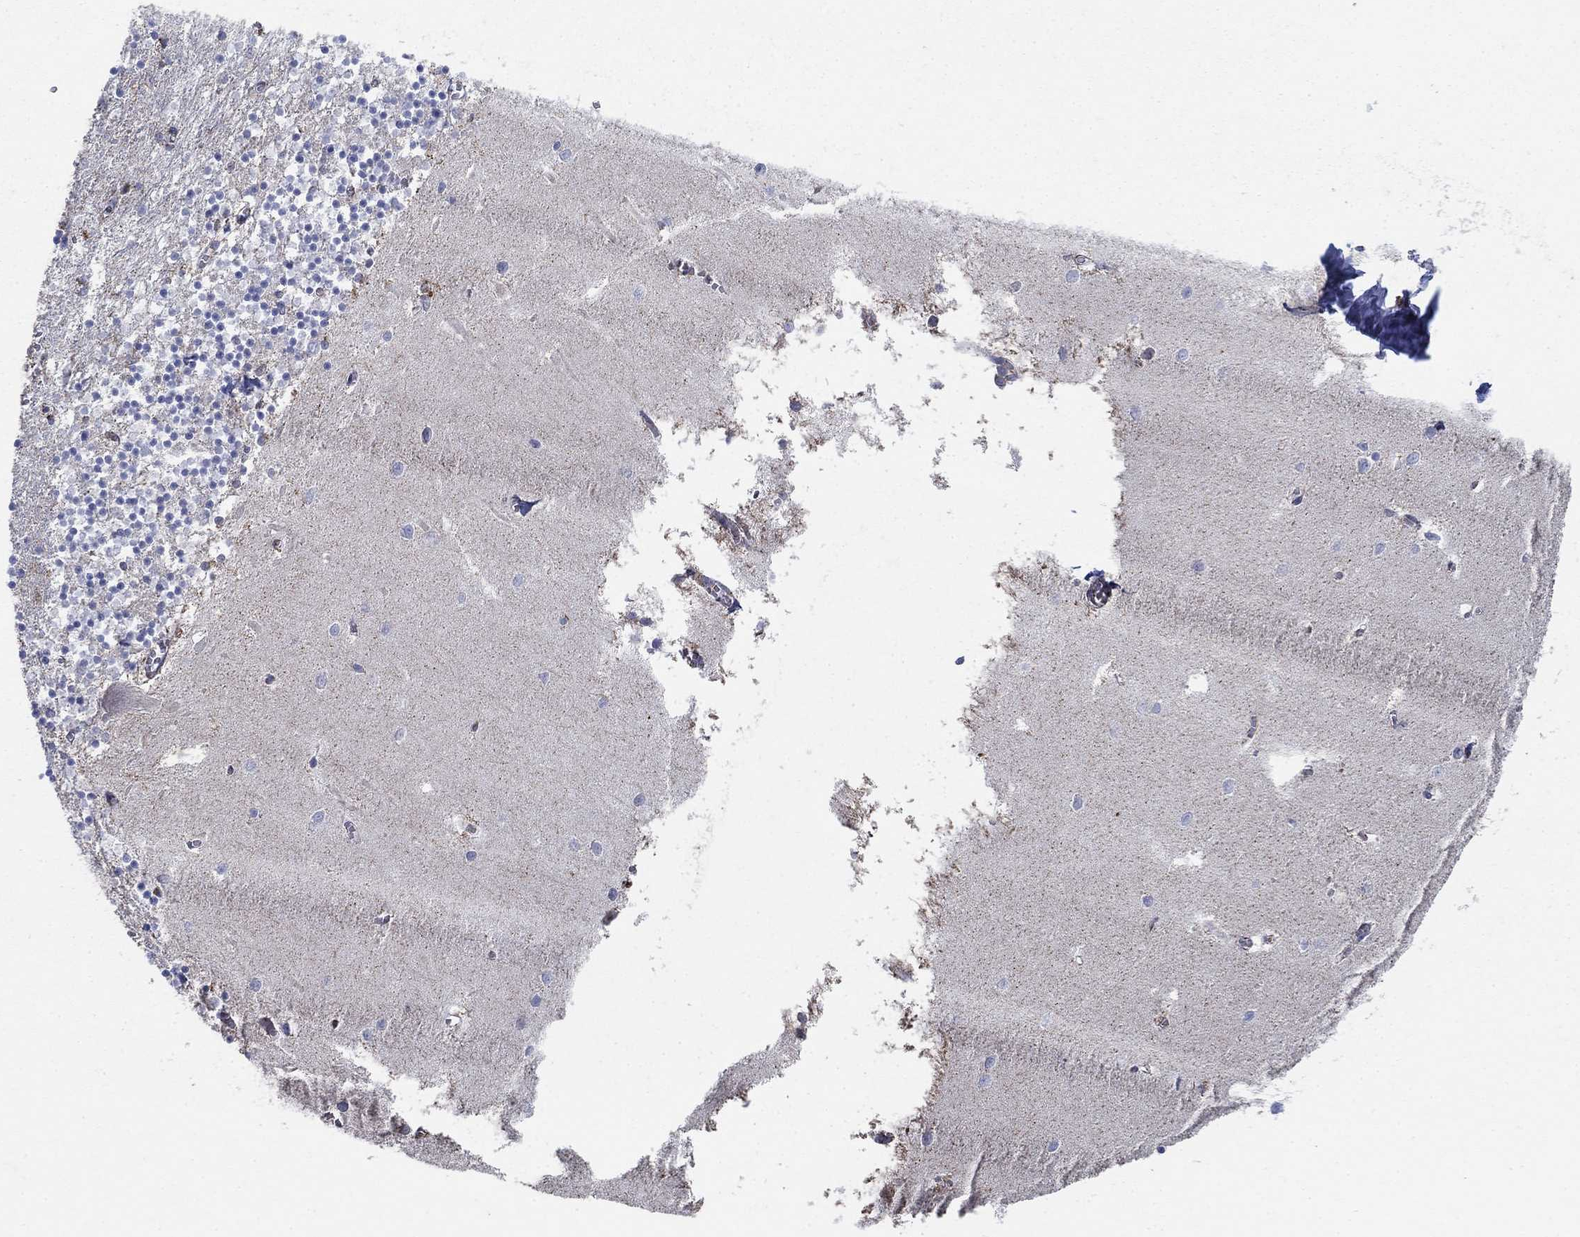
{"staining": {"intensity": "moderate", "quantity": "<25%", "location": "cytoplasmic/membranous"}, "tissue": "cerebellum", "cell_type": "Cells in granular layer", "image_type": "normal", "snomed": [{"axis": "morphology", "description": "Normal tissue, NOS"}, {"axis": "topography", "description": "Cerebellum"}], "caption": "DAB (3,3'-diaminobenzidine) immunohistochemical staining of unremarkable cerebellum displays moderate cytoplasmic/membranous protein expression in approximately <25% of cells in granular layer.", "gene": "PNPLA2", "patient": {"sex": "female", "age": 64}}